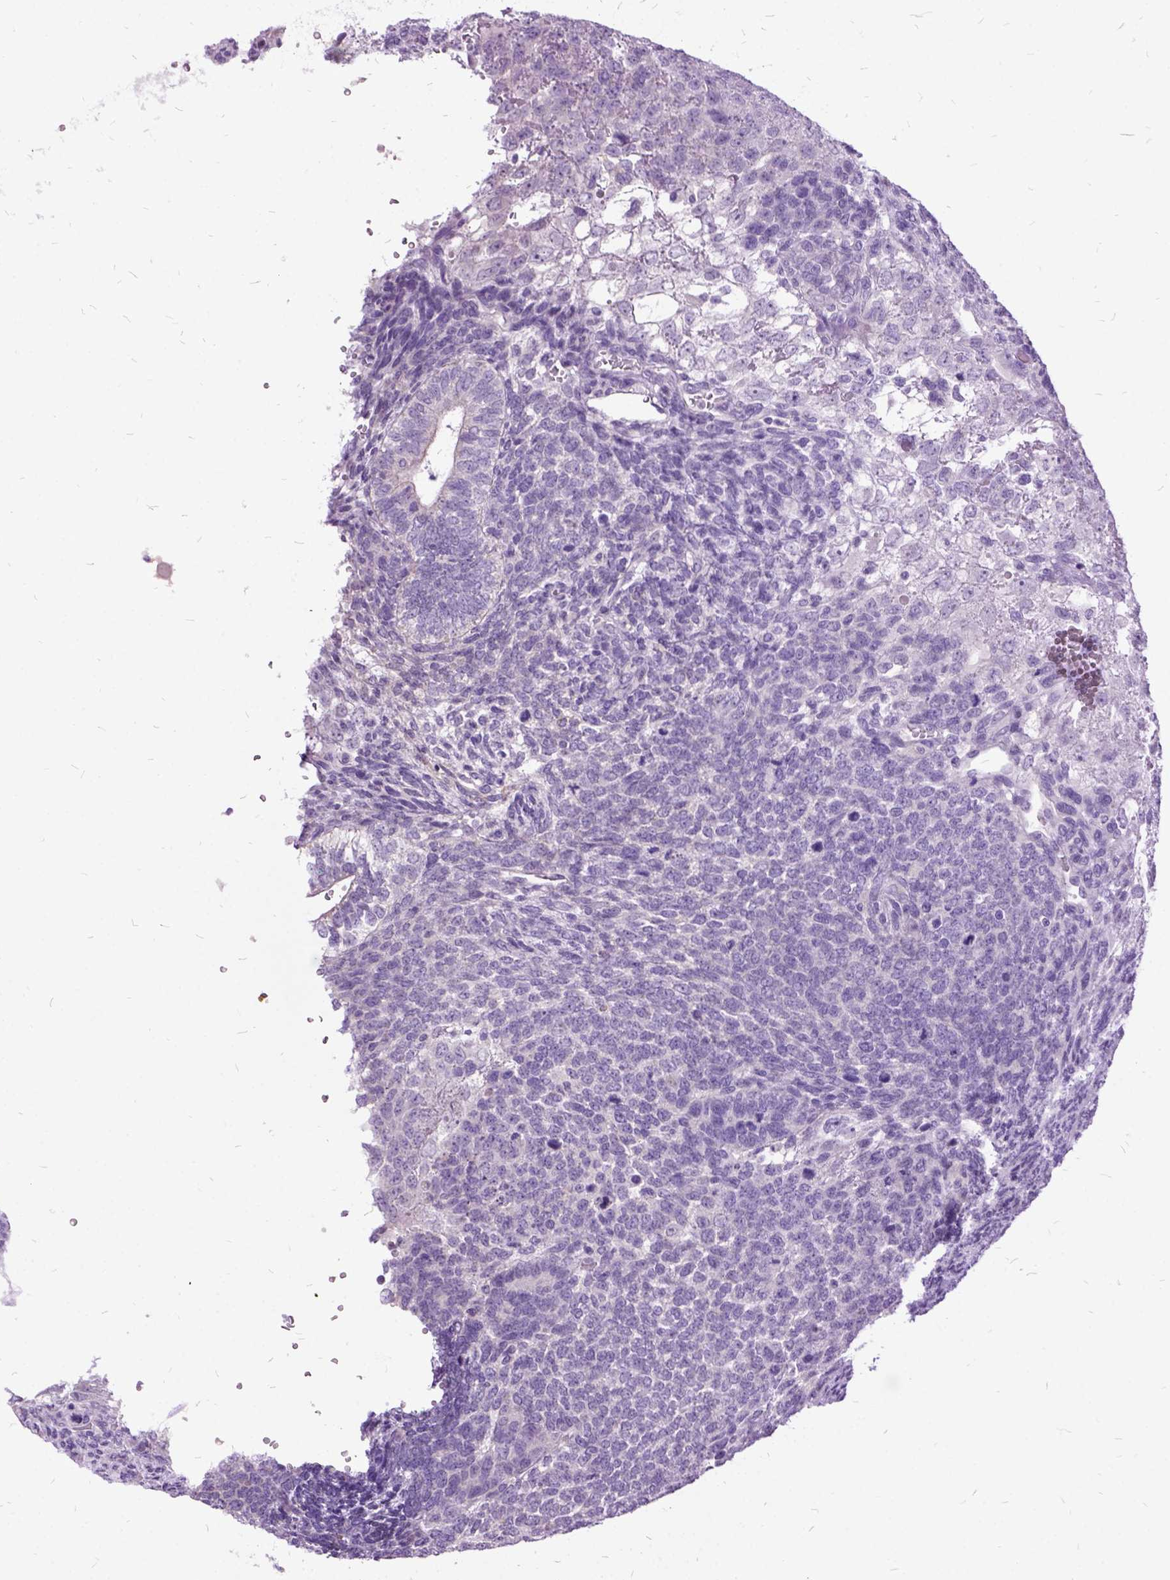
{"staining": {"intensity": "negative", "quantity": "none", "location": "none"}, "tissue": "testis cancer", "cell_type": "Tumor cells", "image_type": "cancer", "snomed": [{"axis": "morphology", "description": "Normal tissue, NOS"}, {"axis": "morphology", "description": "Carcinoma, Embryonal, NOS"}, {"axis": "topography", "description": "Testis"}, {"axis": "topography", "description": "Epididymis"}], "caption": "The immunohistochemistry image has no significant positivity in tumor cells of testis cancer (embryonal carcinoma) tissue.", "gene": "MME", "patient": {"sex": "male", "age": 23}}